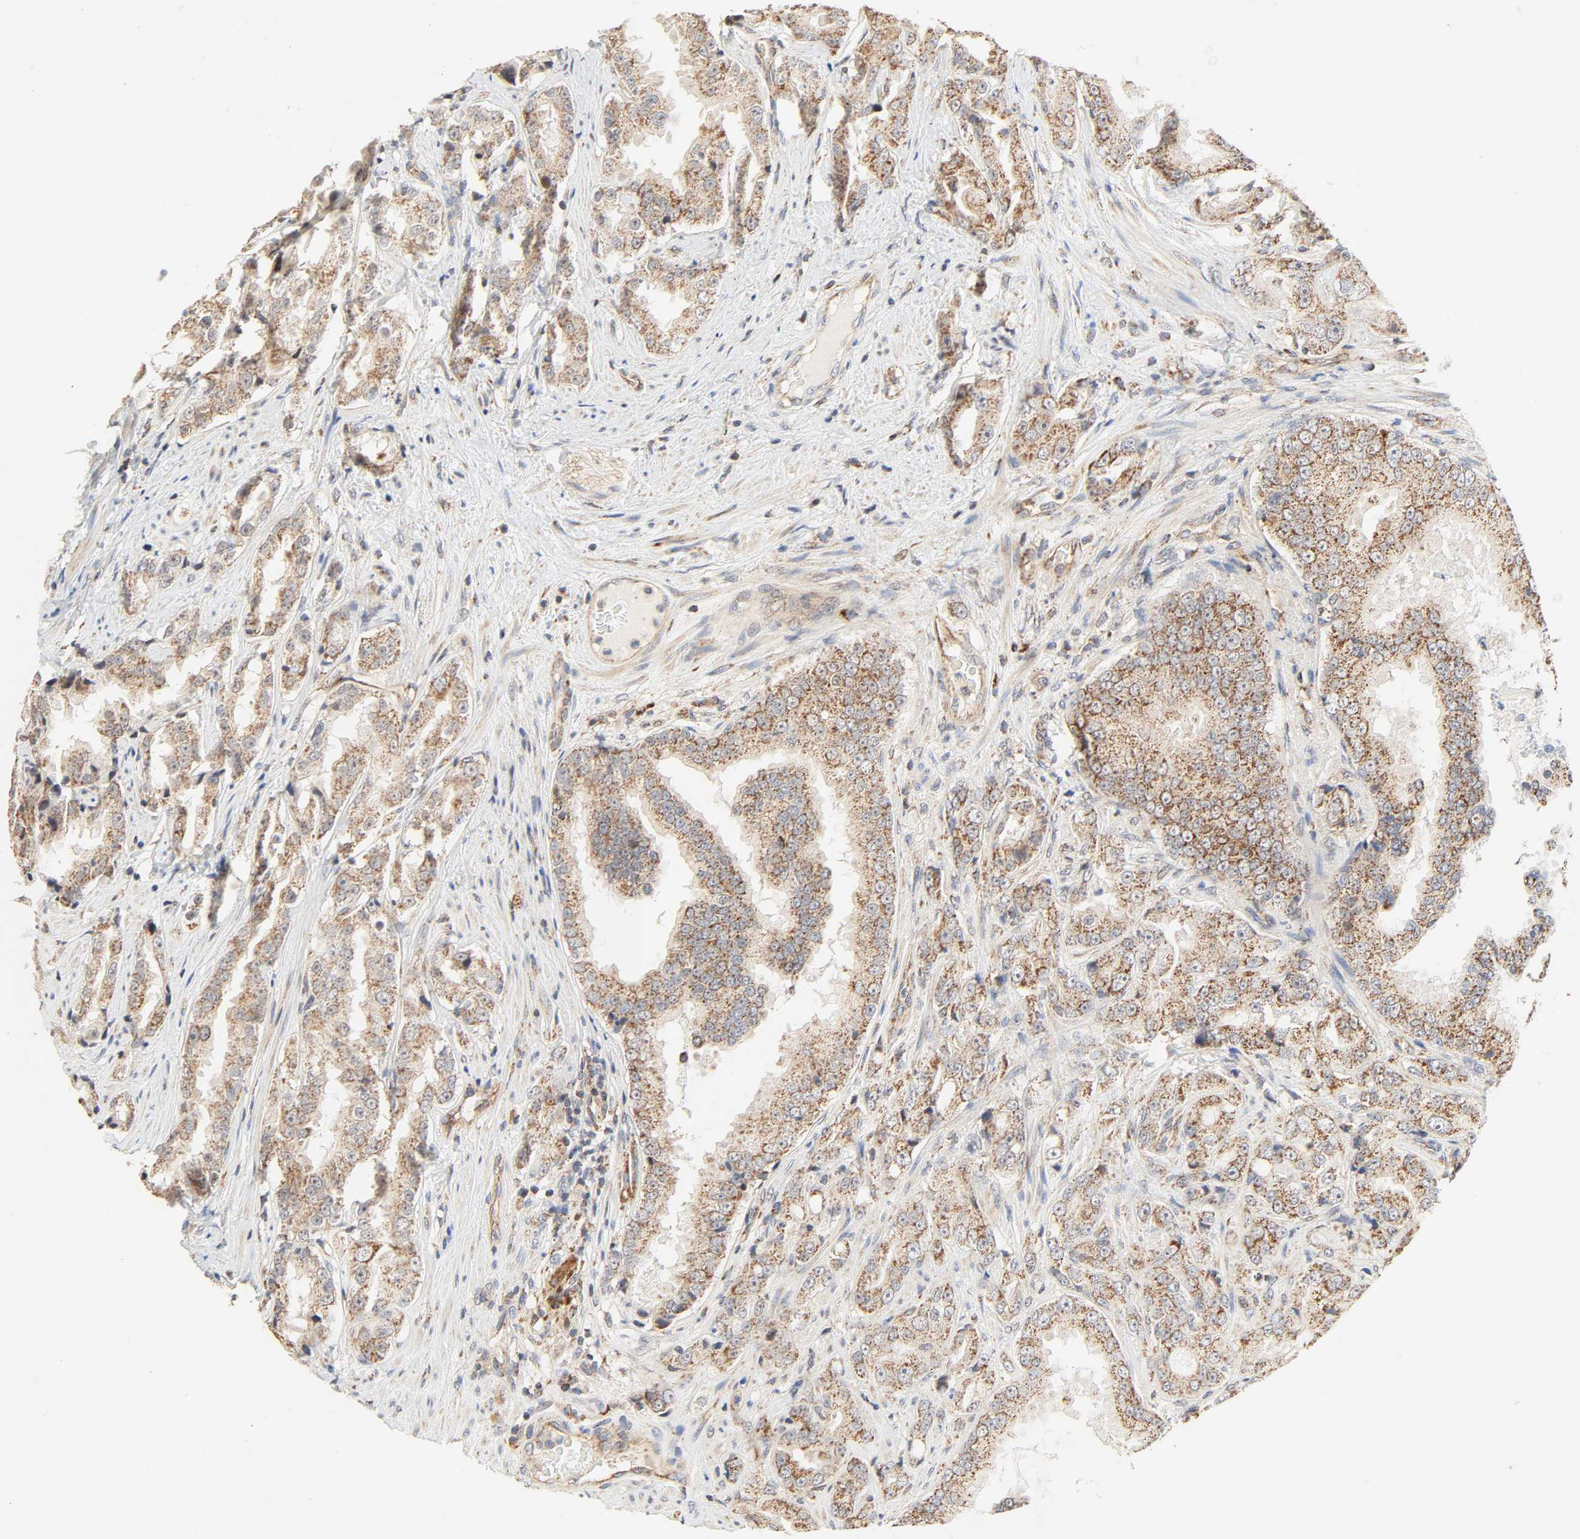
{"staining": {"intensity": "strong", "quantity": ">75%", "location": "cytoplasmic/membranous"}, "tissue": "prostate cancer", "cell_type": "Tumor cells", "image_type": "cancer", "snomed": [{"axis": "morphology", "description": "Adenocarcinoma, High grade"}, {"axis": "topography", "description": "Prostate"}], "caption": "Immunohistochemical staining of high-grade adenocarcinoma (prostate) demonstrates high levels of strong cytoplasmic/membranous protein staining in about >75% of tumor cells.", "gene": "ZMAT5", "patient": {"sex": "male", "age": 73}}